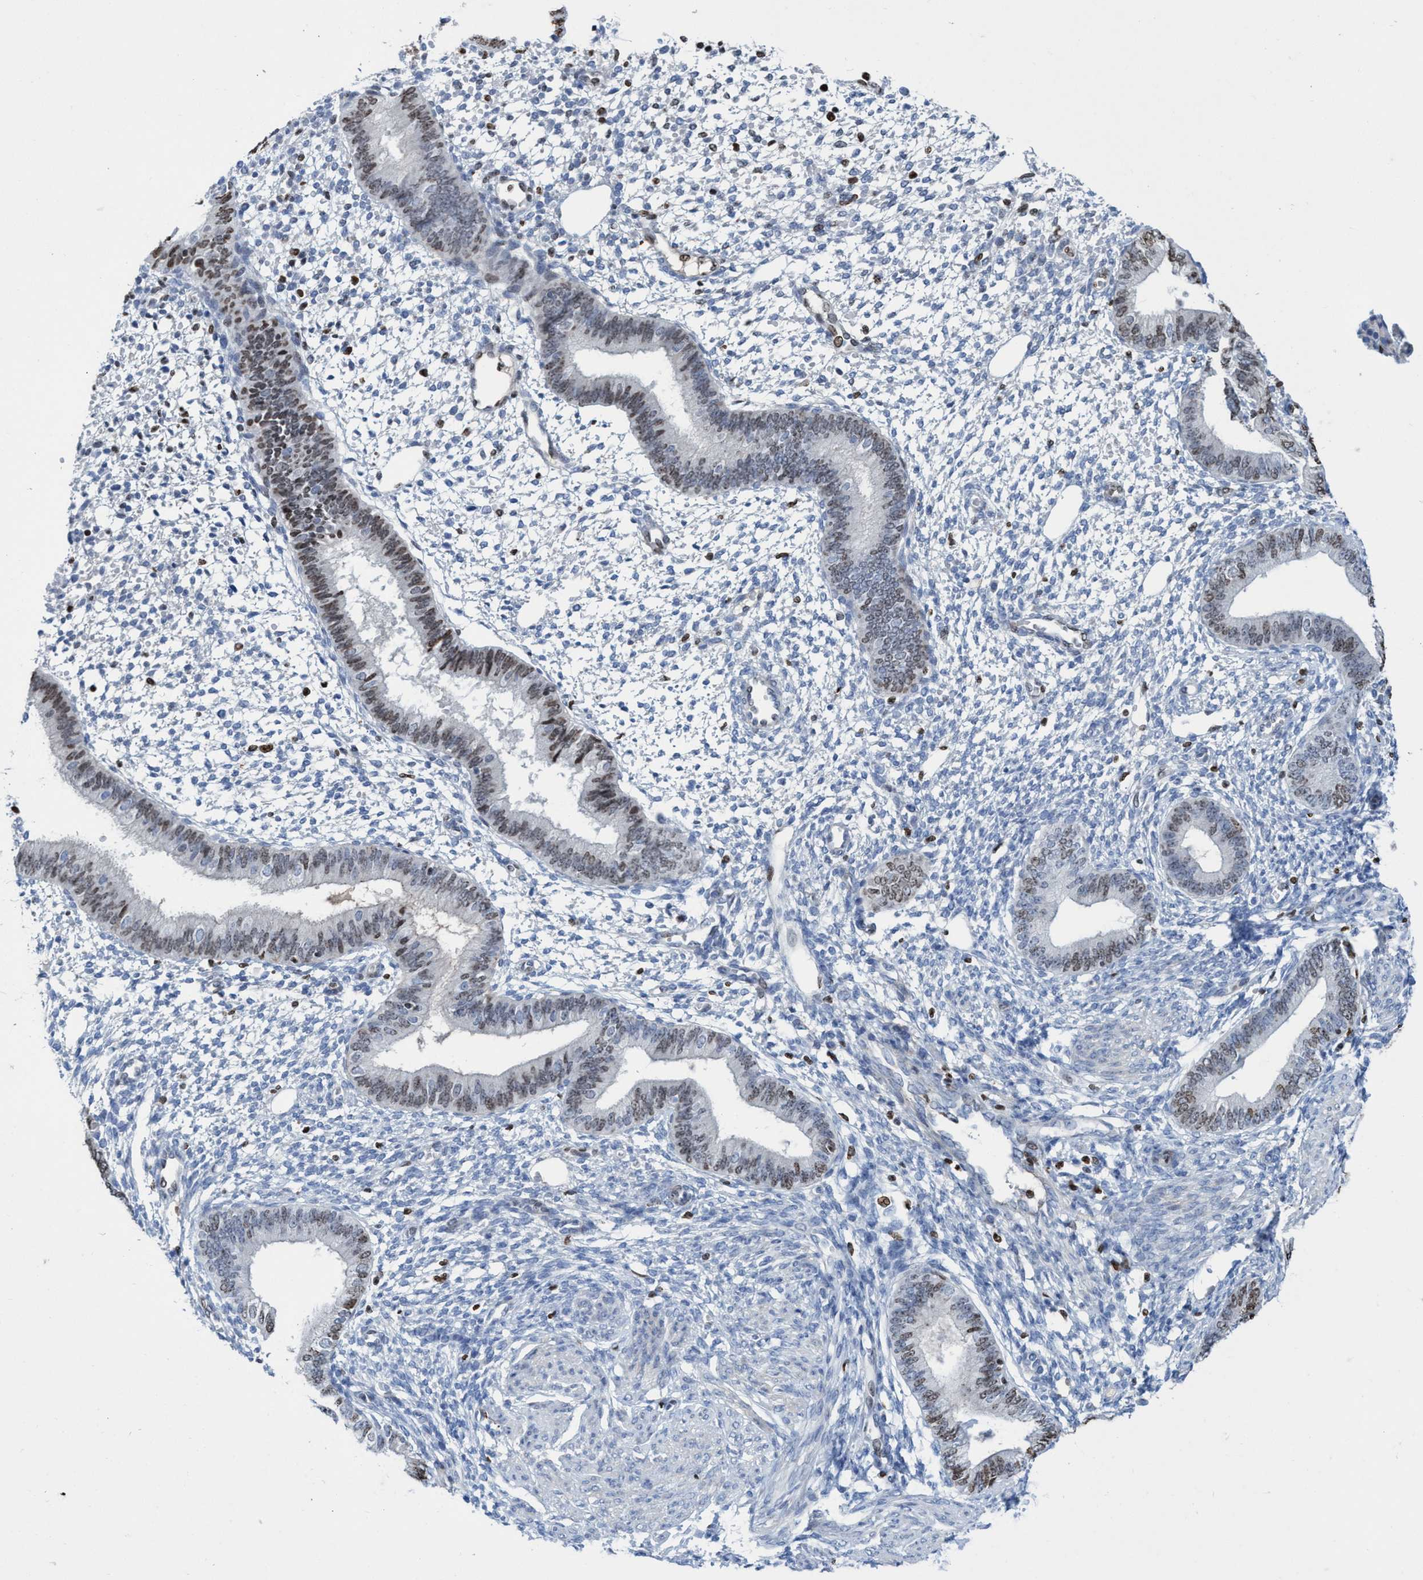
{"staining": {"intensity": "moderate", "quantity": "<25%", "location": "nuclear"}, "tissue": "endometrium", "cell_type": "Cells in endometrial stroma", "image_type": "normal", "snomed": [{"axis": "morphology", "description": "Normal tissue, NOS"}, {"axis": "topography", "description": "Endometrium"}], "caption": "DAB (3,3'-diaminobenzidine) immunohistochemical staining of benign endometrium displays moderate nuclear protein staining in approximately <25% of cells in endometrial stroma. The staining is performed using DAB (3,3'-diaminobenzidine) brown chromogen to label protein expression. The nuclei are counter-stained blue using hematoxylin.", "gene": "CBX2", "patient": {"sex": "female", "age": 46}}